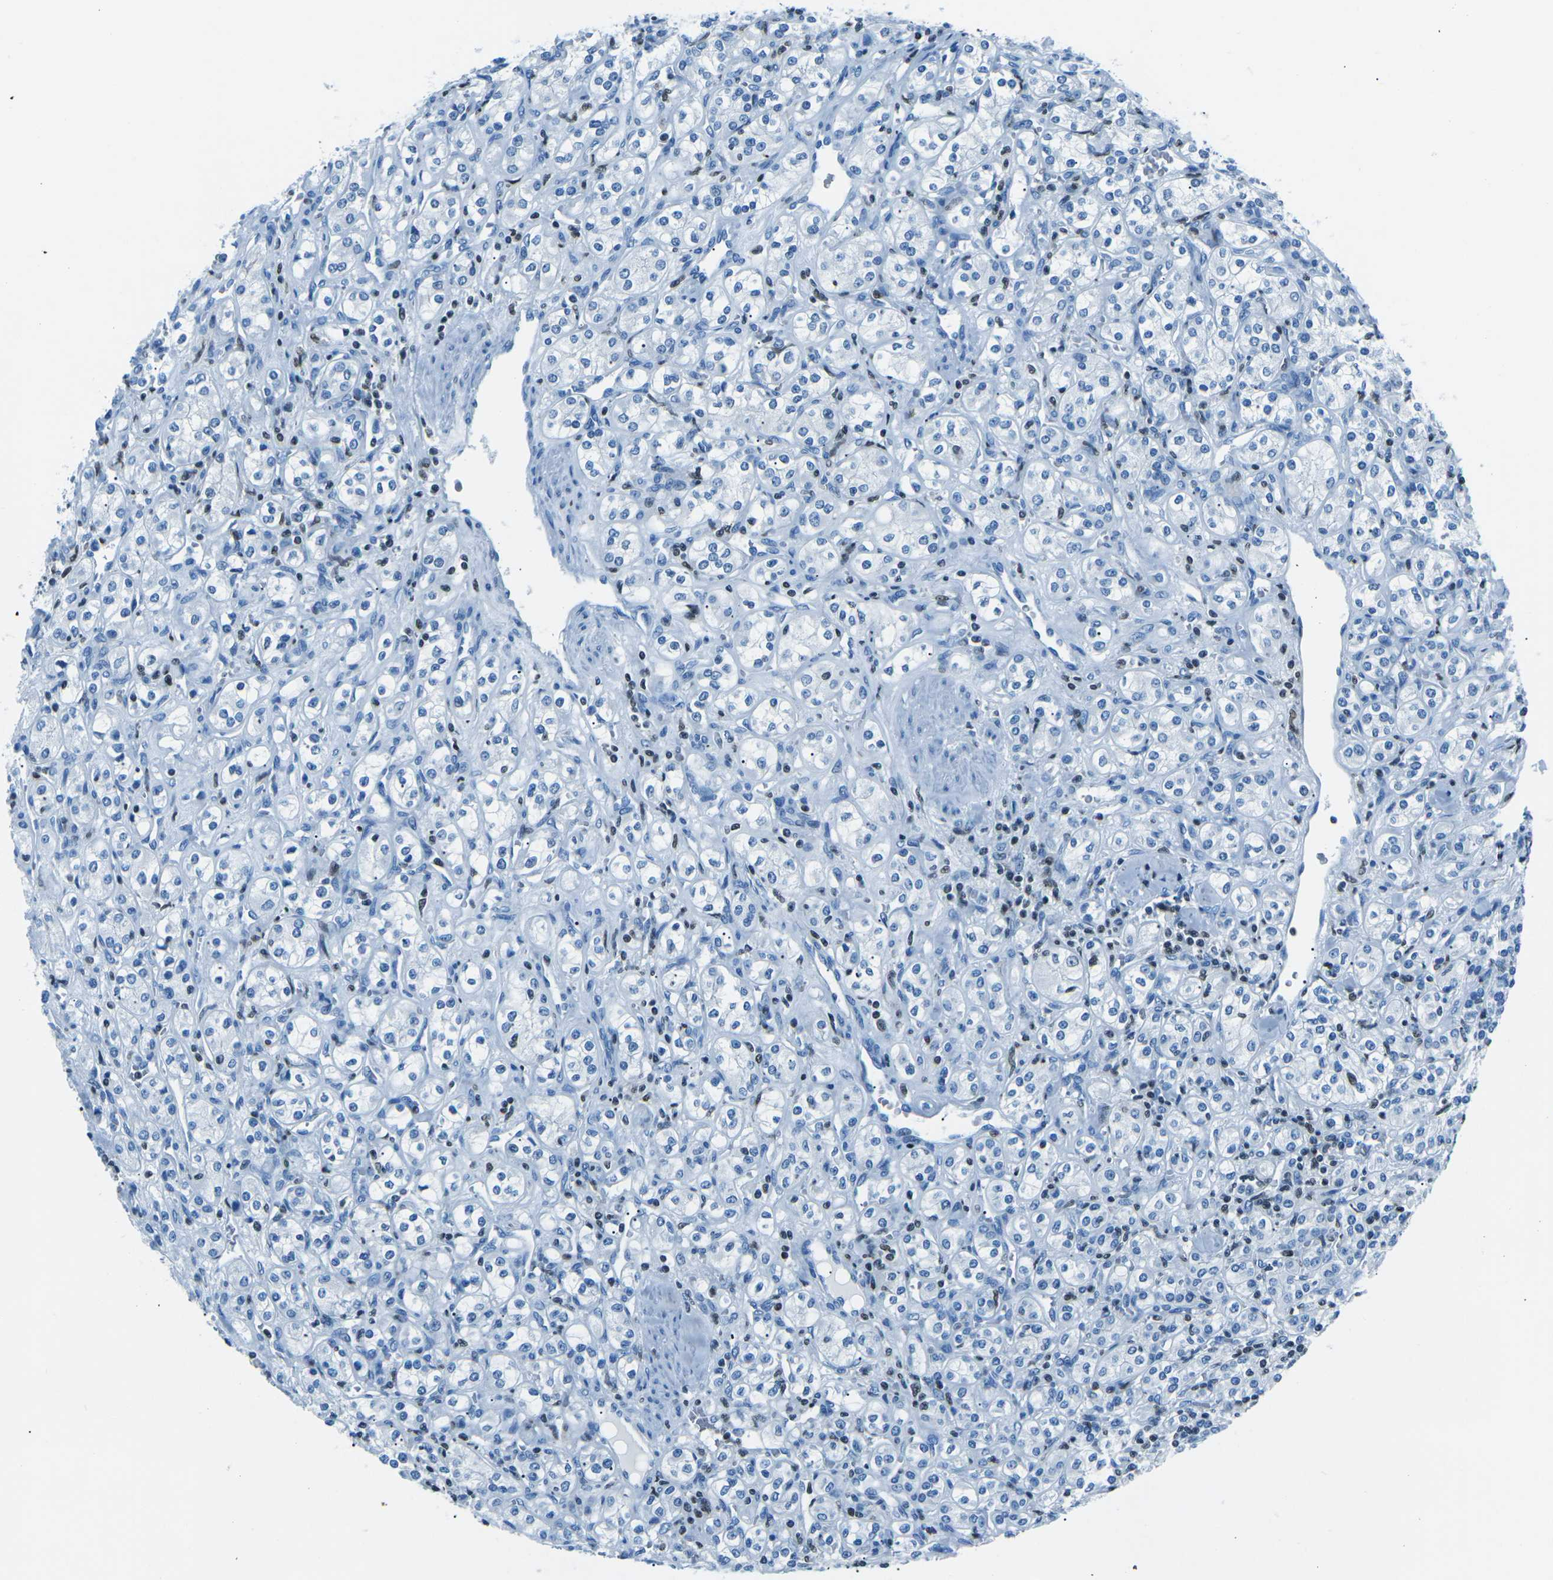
{"staining": {"intensity": "negative", "quantity": "none", "location": "none"}, "tissue": "renal cancer", "cell_type": "Tumor cells", "image_type": "cancer", "snomed": [{"axis": "morphology", "description": "Adenocarcinoma, NOS"}, {"axis": "topography", "description": "Kidney"}], "caption": "A photomicrograph of adenocarcinoma (renal) stained for a protein demonstrates no brown staining in tumor cells.", "gene": "CELF2", "patient": {"sex": "male", "age": 77}}